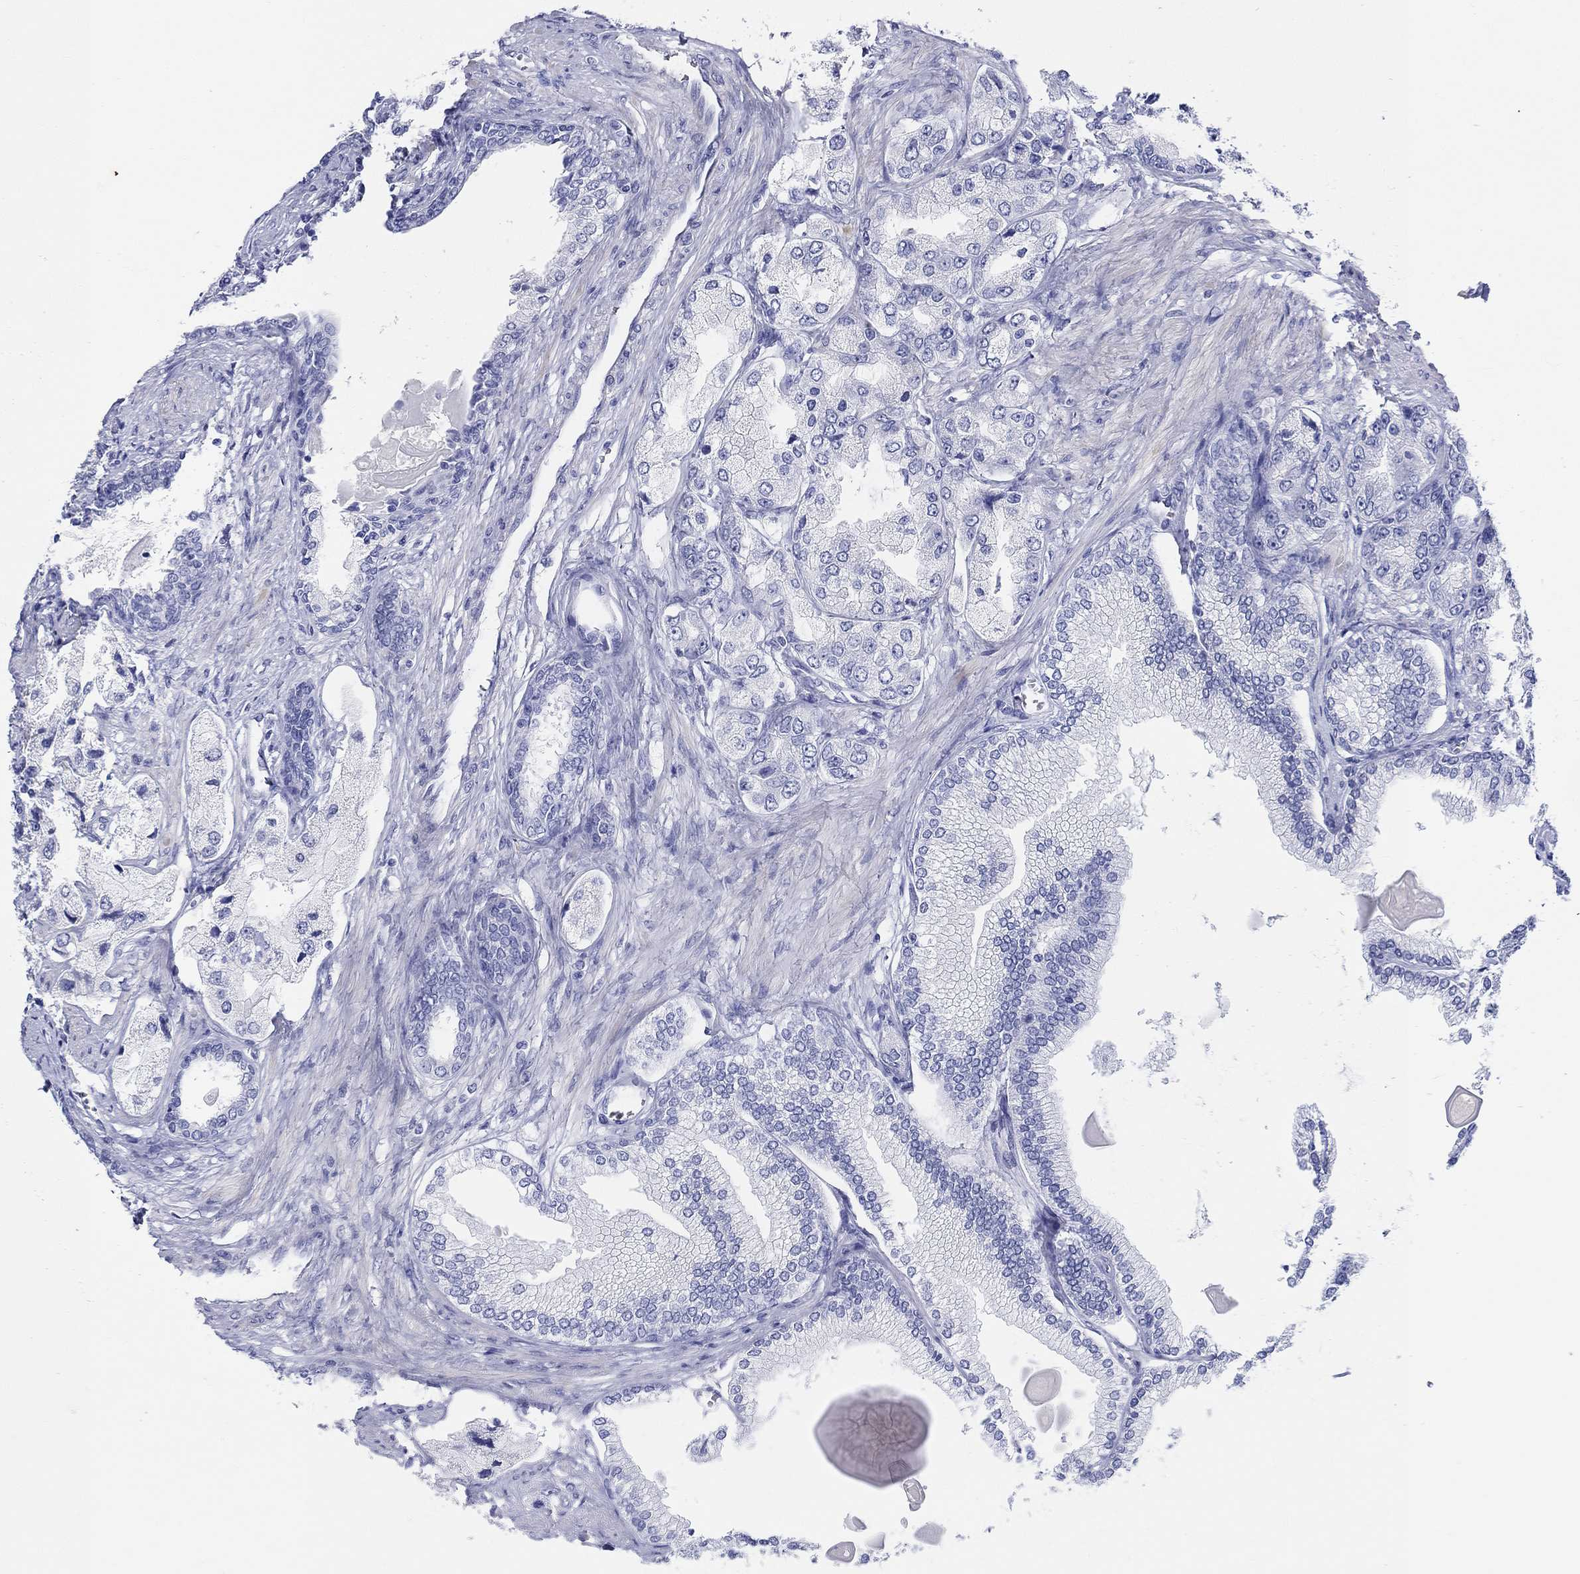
{"staining": {"intensity": "negative", "quantity": "none", "location": "none"}, "tissue": "prostate cancer", "cell_type": "Tumor cells", "image_type": "cancer", "snomed": [{"axis": "morphology", "description": "Adenocarcinoma, Low grade"}, {"axis": "topography", "description": "Prostate"}], "caption": "This is a photomicrograph of IHC staining of prostate adenocarcinoma (low-grade), which shows no staining in tumor cells.", "gene": "CRYGS", "patient": {"sex": "male", "age": 69}}